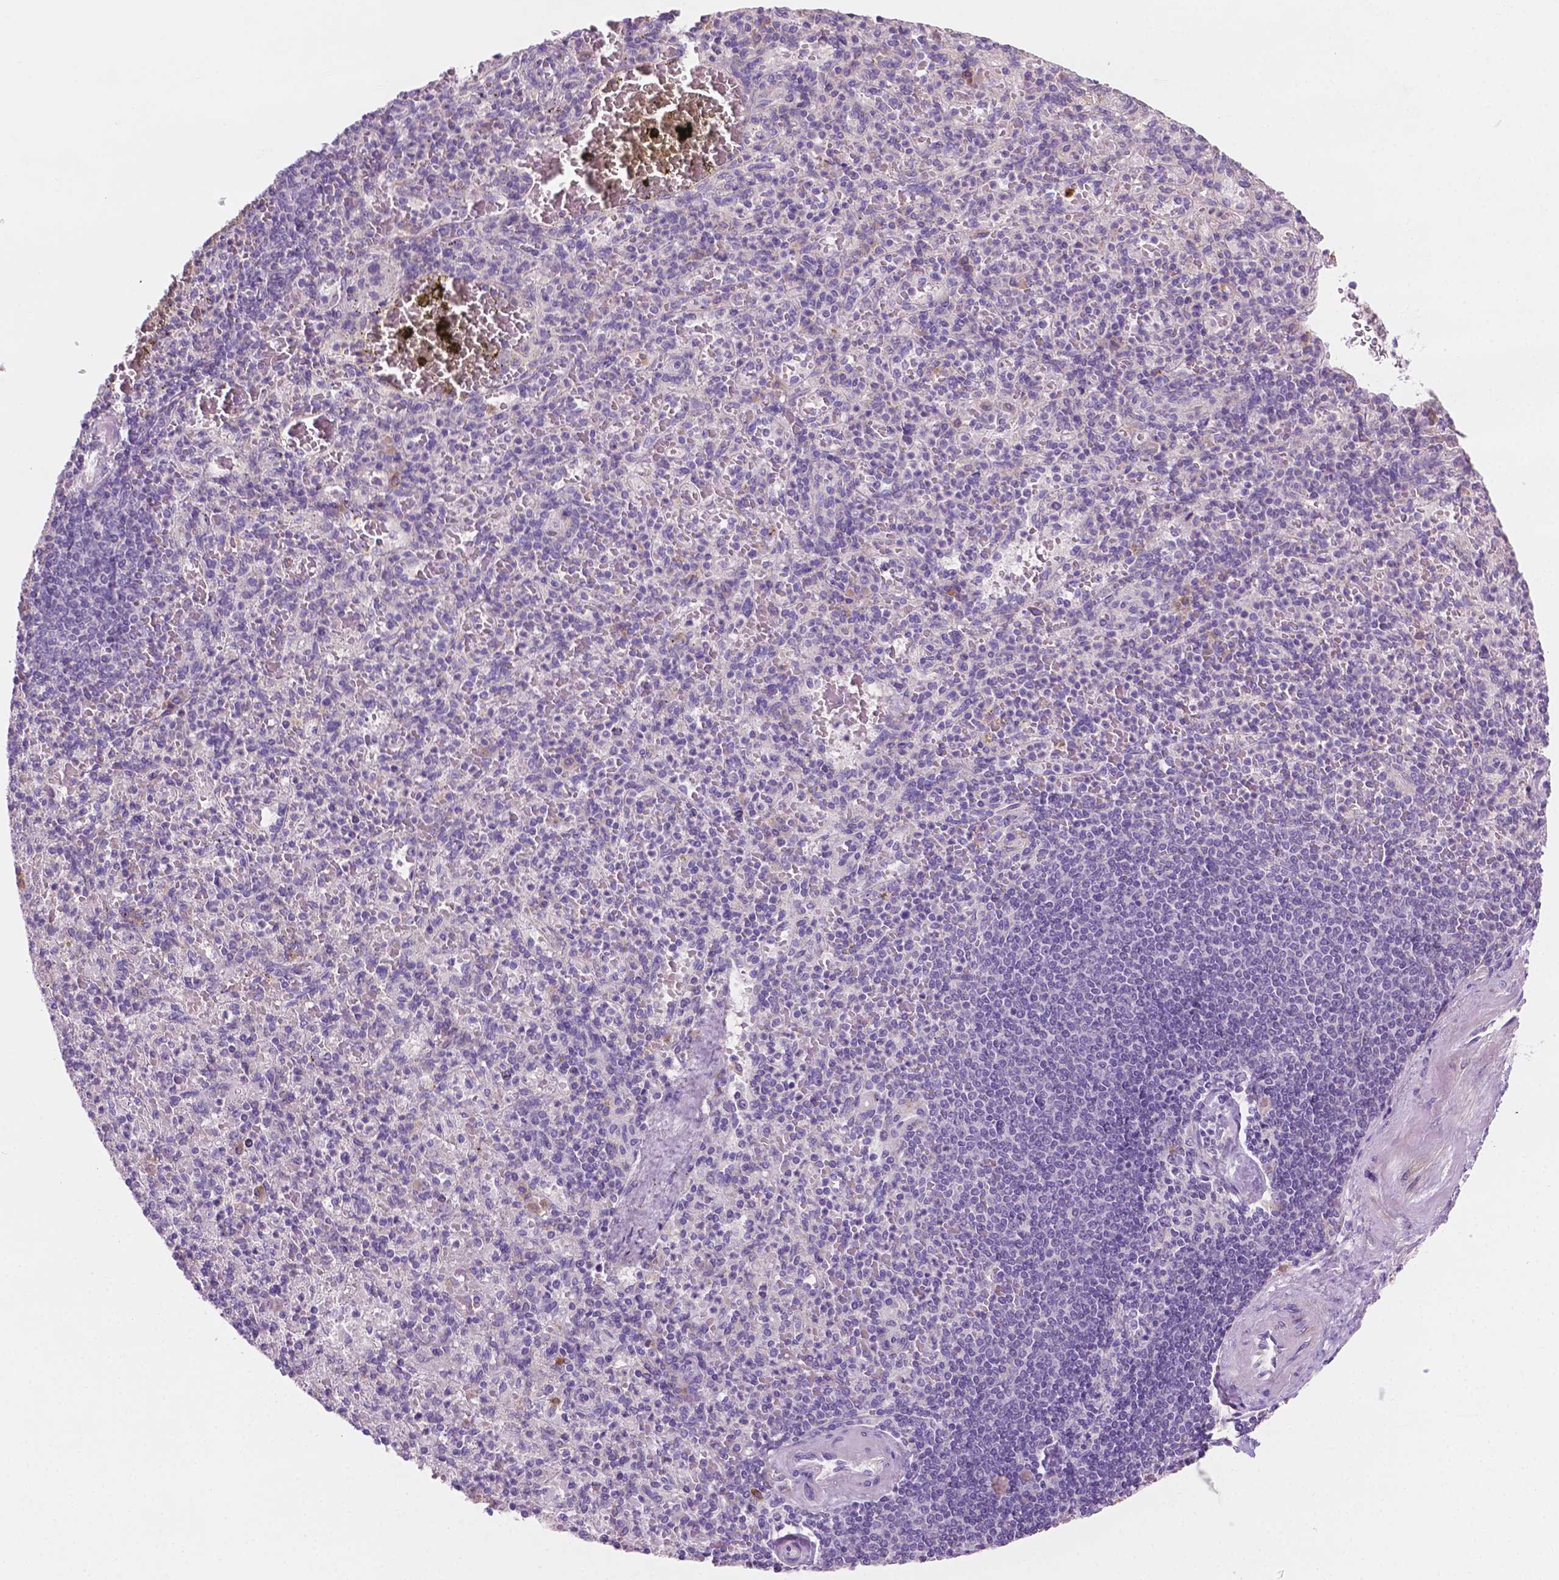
{"staining": {"intensity": "negative", "quantity": "none", "location": "none"}, "tissue": "spleen", "cell_type": "Cells in red pulp", "image_type": "normal", "snomed": [{"axis": "morphology", "description": "Normal tissue, NOS"}, {"axis": "topography", "description": "Spleen"}], "caption": "A high-resolution histopathology image shows immunohistochemistry staining of unremarkable spleen, which displays no significant expression in cells in red pulp. (DAB IHC with hematoxylin counter stain).", "gene": "LRP1B", "patient": {"sex": "female", "age": 74}}